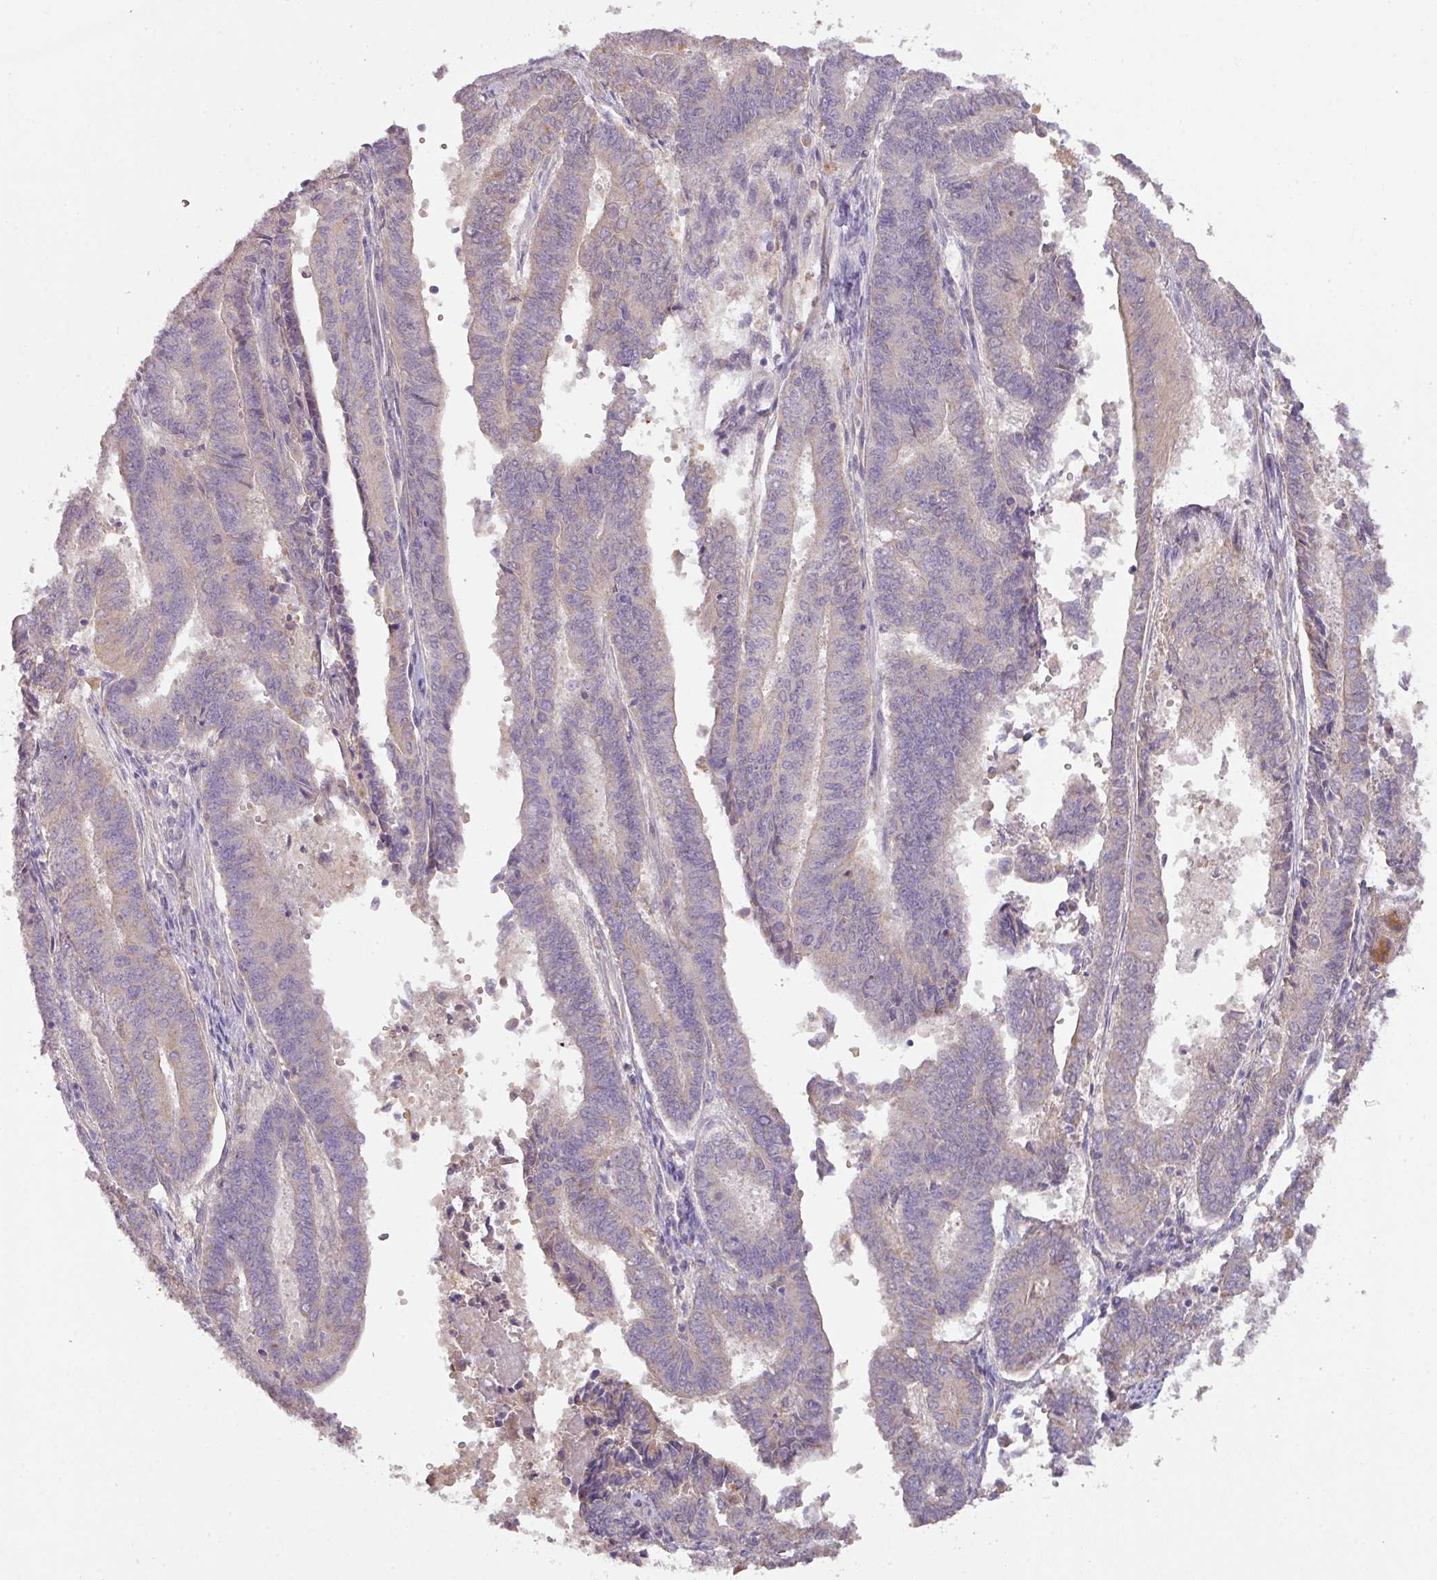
{"staining": {"intensity": "negative", "quantity": "none", "location": "none"}, "tissue": "endometrial cancer", "cell_type": "Tumor cells", "image_type": "cancer", "snomed": [{"axis": "morphology", "description": "Adenocarcinoma, NOS"}, {"axis": "topography", "description": "Endometrium"}], "caption": "An IHC photomicrograph of endometrial cancer (adenocarcinoma) is shown. There is no staining in tumor cells of endometrial cancer (adenocarcinoma).", "gene": "ZNF266", "patient": {"sex": "female", "age": 59}}